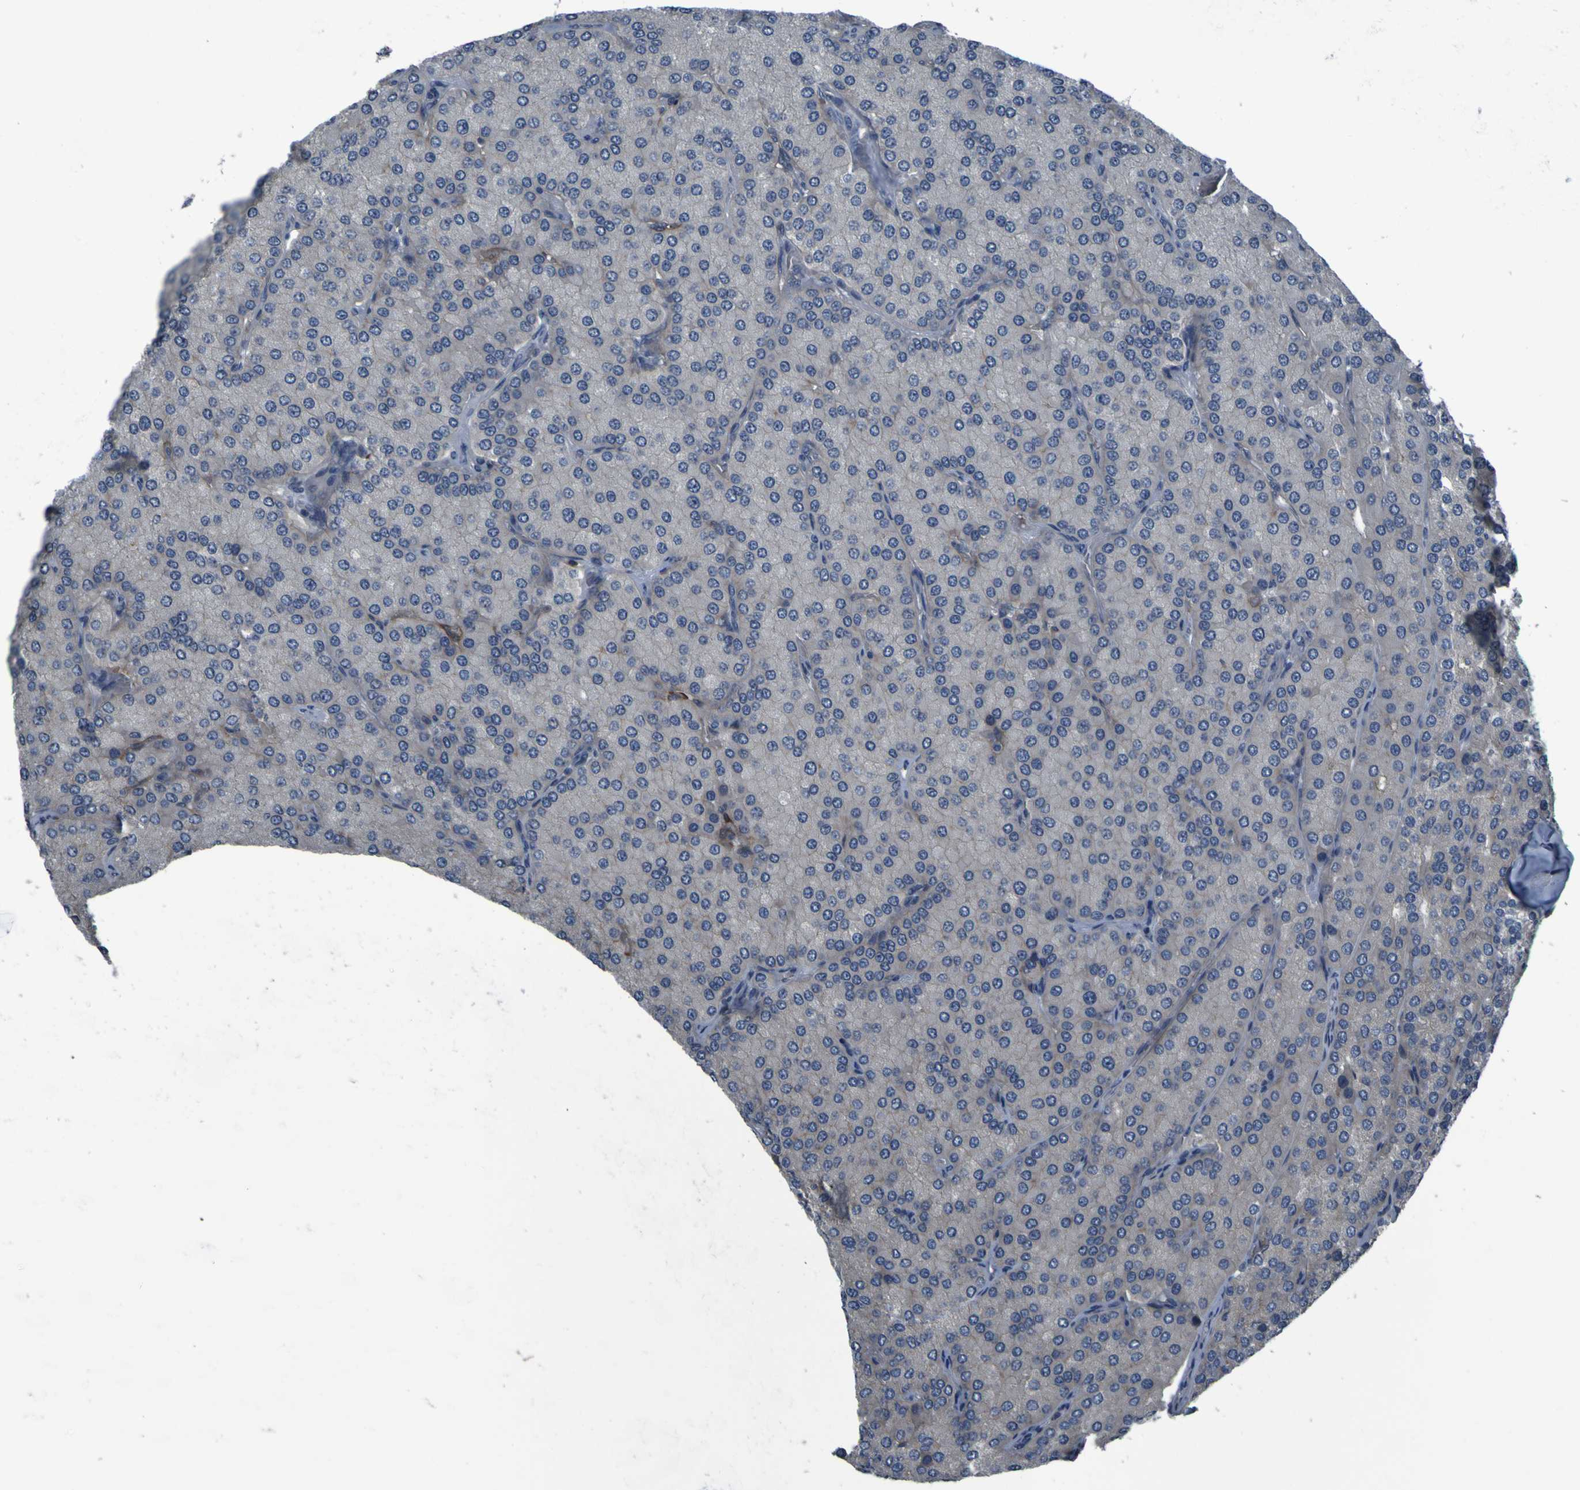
{"staining": {"intensity": "weak", "quantity": "25%-75%", "location": "cytoplasmic/membranous"}, "tissue": "parathyroid gland", "cell_type": "Glandular cells", "image_type": "normal", "snomed": [{"axis": "morphology", "description": "Normal tissue, NOS"}, {"axis": "morphology", "description": "Adenoma, NOS"}, {"axis": "topography", "description": "Parathyroid gland"}], "caption": "Human parathyroid gland stained with a brown dye shows weak cytoplasmic/membranous positive expression in approximately 25%-75% of glandular cells.", "gene": "GRAMD1A", "patient": {"sex": "female", "age": 86}}